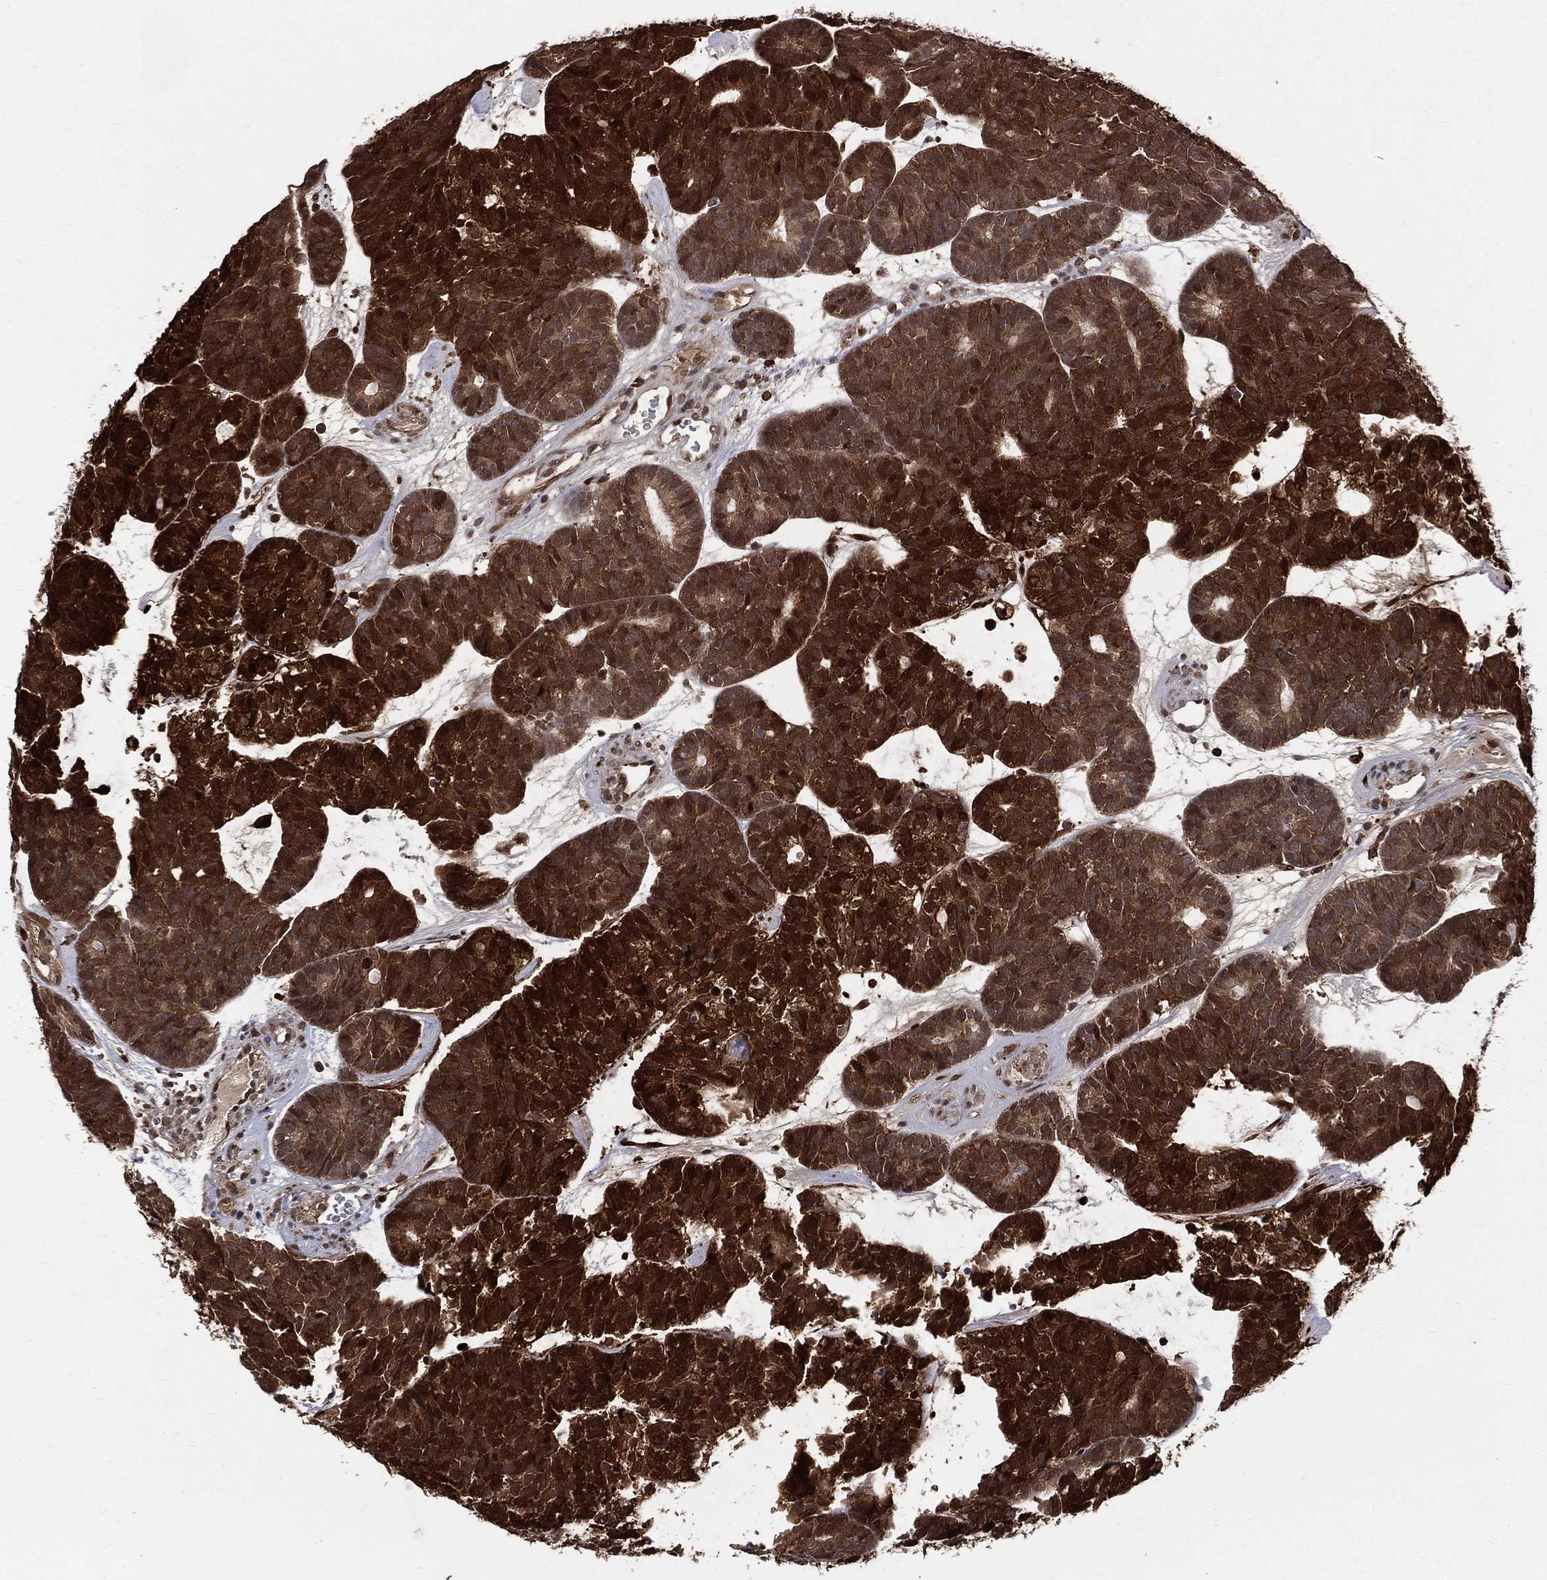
{"staining": {"intensity": "strong", "quantity": ">75%", "location": "cytoplasmic/membranous,nuclear"}, "tissue": "head and neck cancer", "cell_type": "Tumor cells", "image_type": "cancer", "snomed": [{"axis": "morphology", "description": "Adenocarcinoma, NOS"}, {"axis": "topography", "description": "Head-Neck"}], "caption": "The image shows immunohistochemical staining of head and neck cancer. There is strong cytoplasmic/membranous and nuclear expression is identified in approximately >75% of tumor cells.", "gene": "ENO1", "patient": {"sex": "female", "age": 81}}